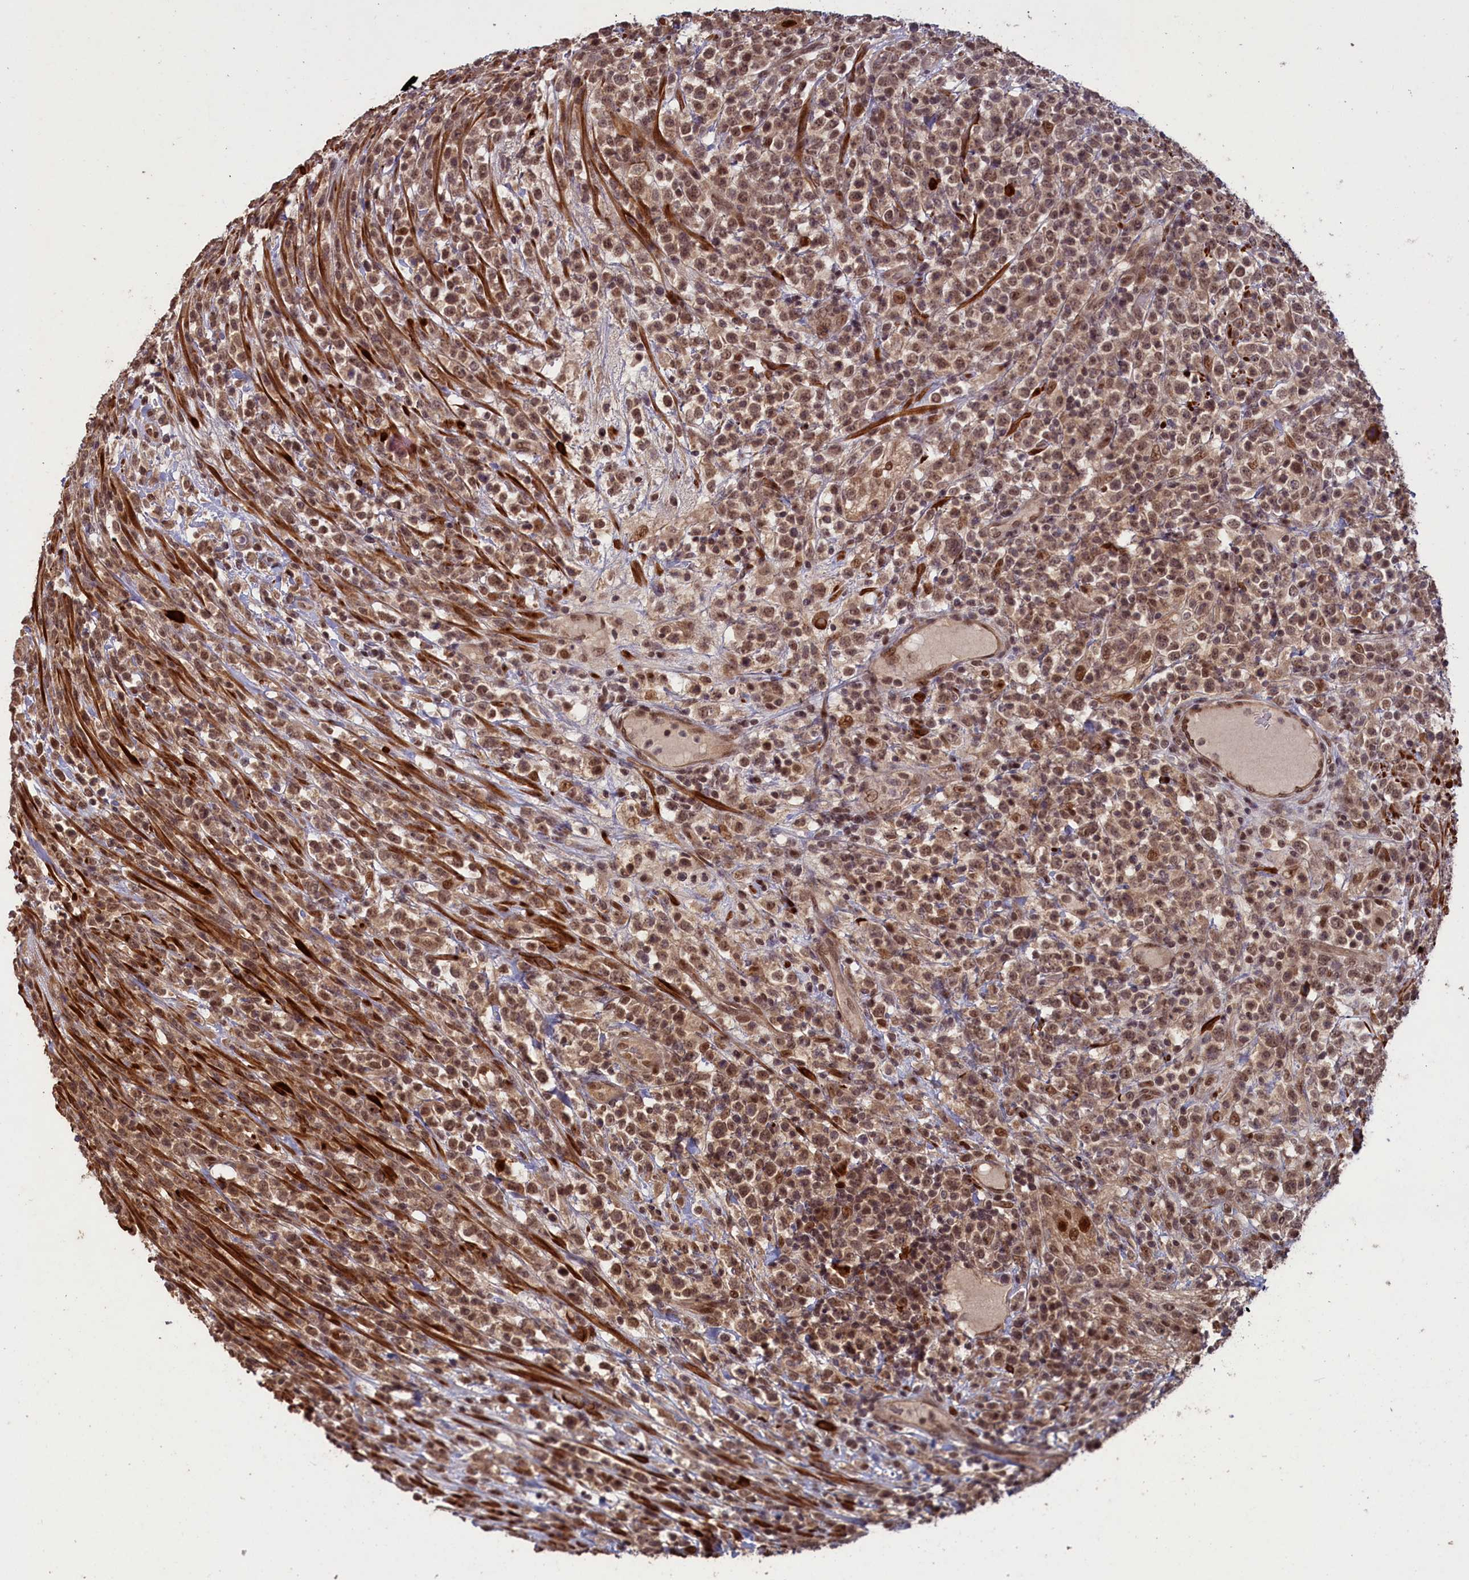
{"staining": {"intensity": "moderate", "quantity": ">75%", "location": "nuclear"}, "tissue": "lymphoma", "cell_type": "Tumor cells", "image_type": "cancer", "snomed": [{"axis": "morphology", "description": "Malignant lymphoma, non-Hodgkin's type, High grade"}, {"axis": "topography", "description": "Colon"}], "caption": "Tumor cells exhibit medium levels of moderate nuclear expression in approximately >75% of cells in human lymphoma.", "gene": "NAE1", "patient": {"sex": "female", "age": 53}}